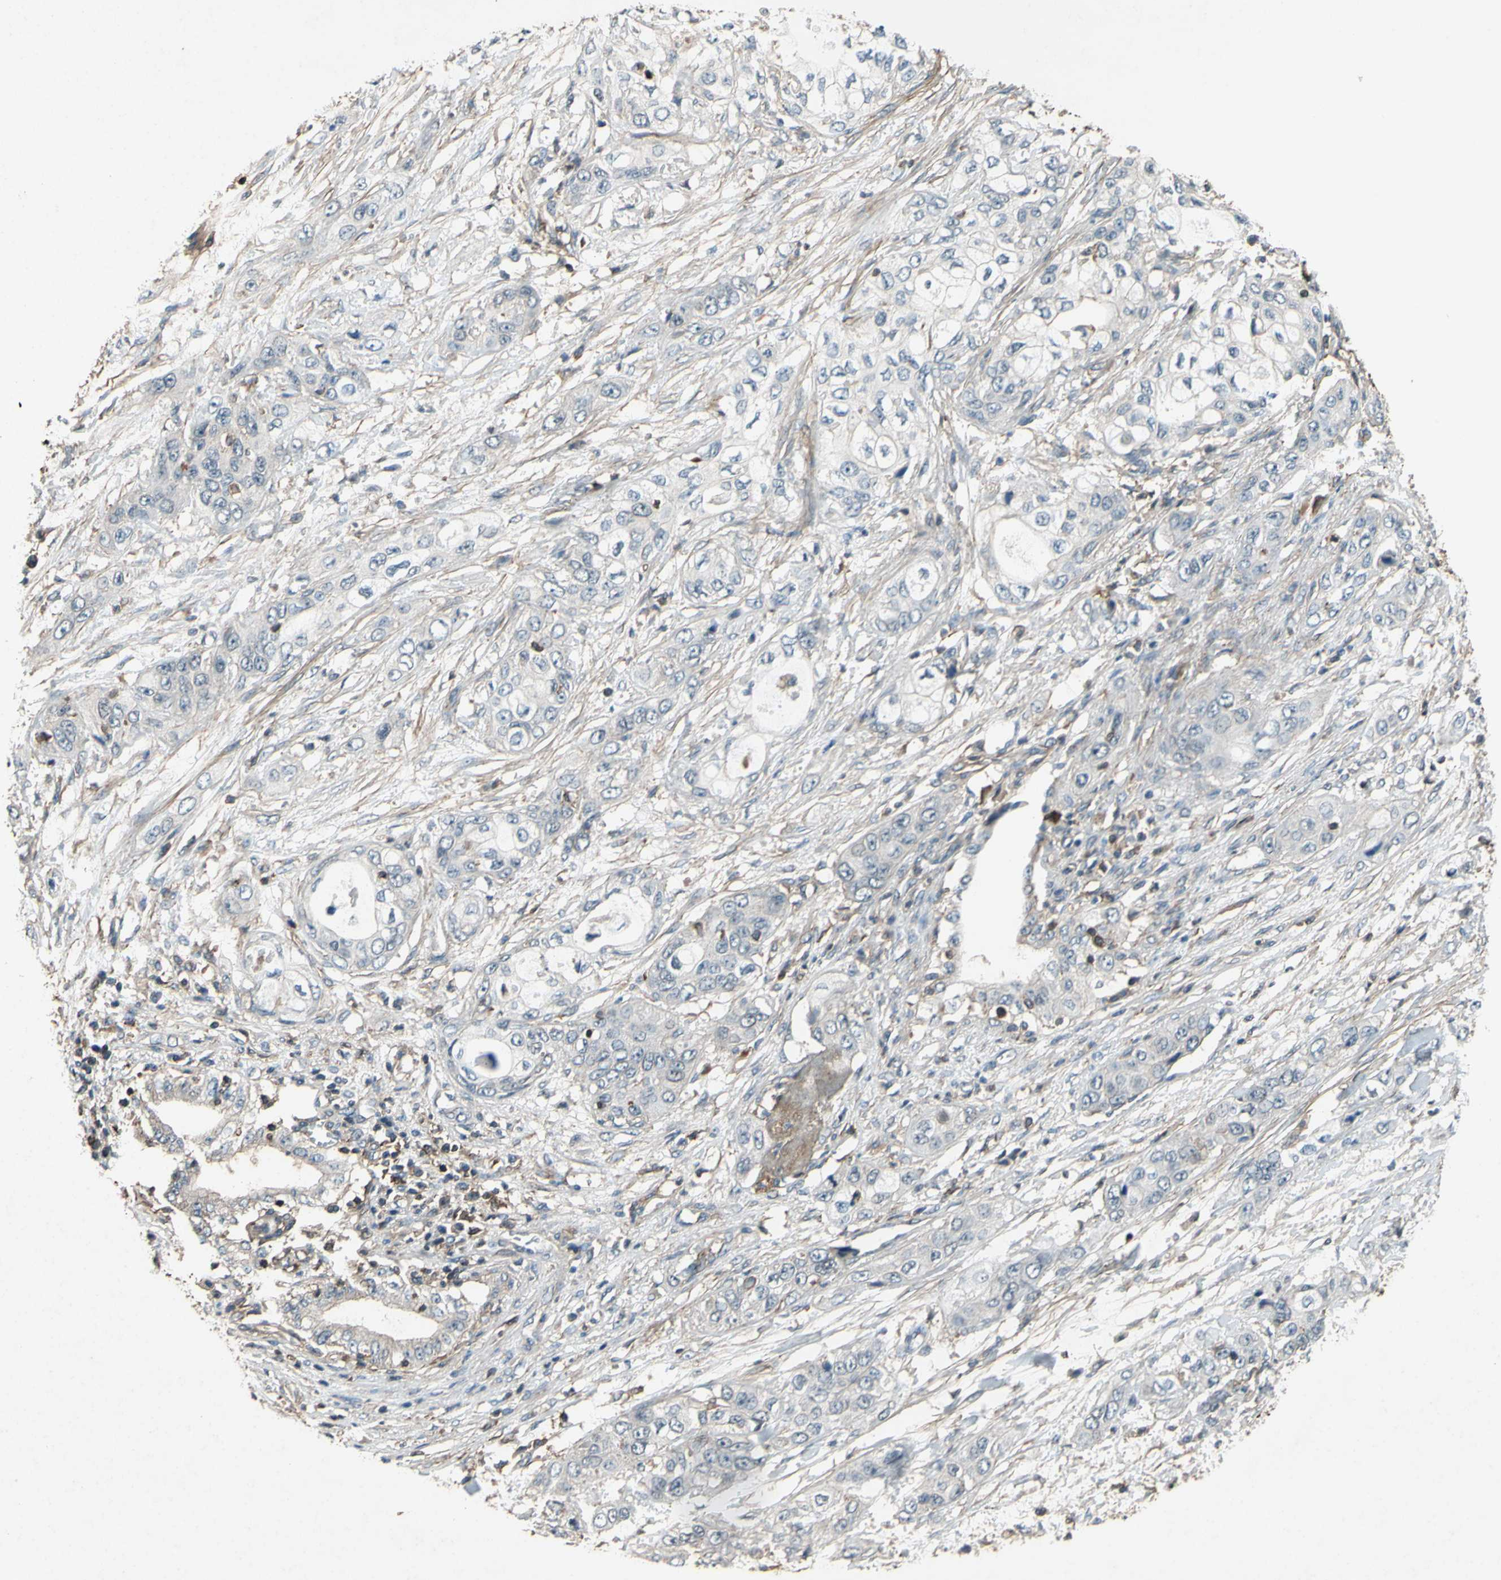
{"staining": {"intensity": "negative", "quantity": "none", "location": "none"}, "tissue": "pancreatic cancer", "cell_type": "Tumor cells", "image_type": "cancer", "snomed": [{"axis": "morphology", "description": "Adenocarcinoma, NOS"}, {"axis": "topography", "description": "Pancreas"}], "caption": "This is a micrograph of IHC staining of adenocarcinoma (pancreatic), which shows no positivity in tumor cells. (DAB (3,3'-diaminobenzidine) immunohistochemistry, high magnification).", "gene": "ADD3", "patient": {"sex": "female", "age": 70}}